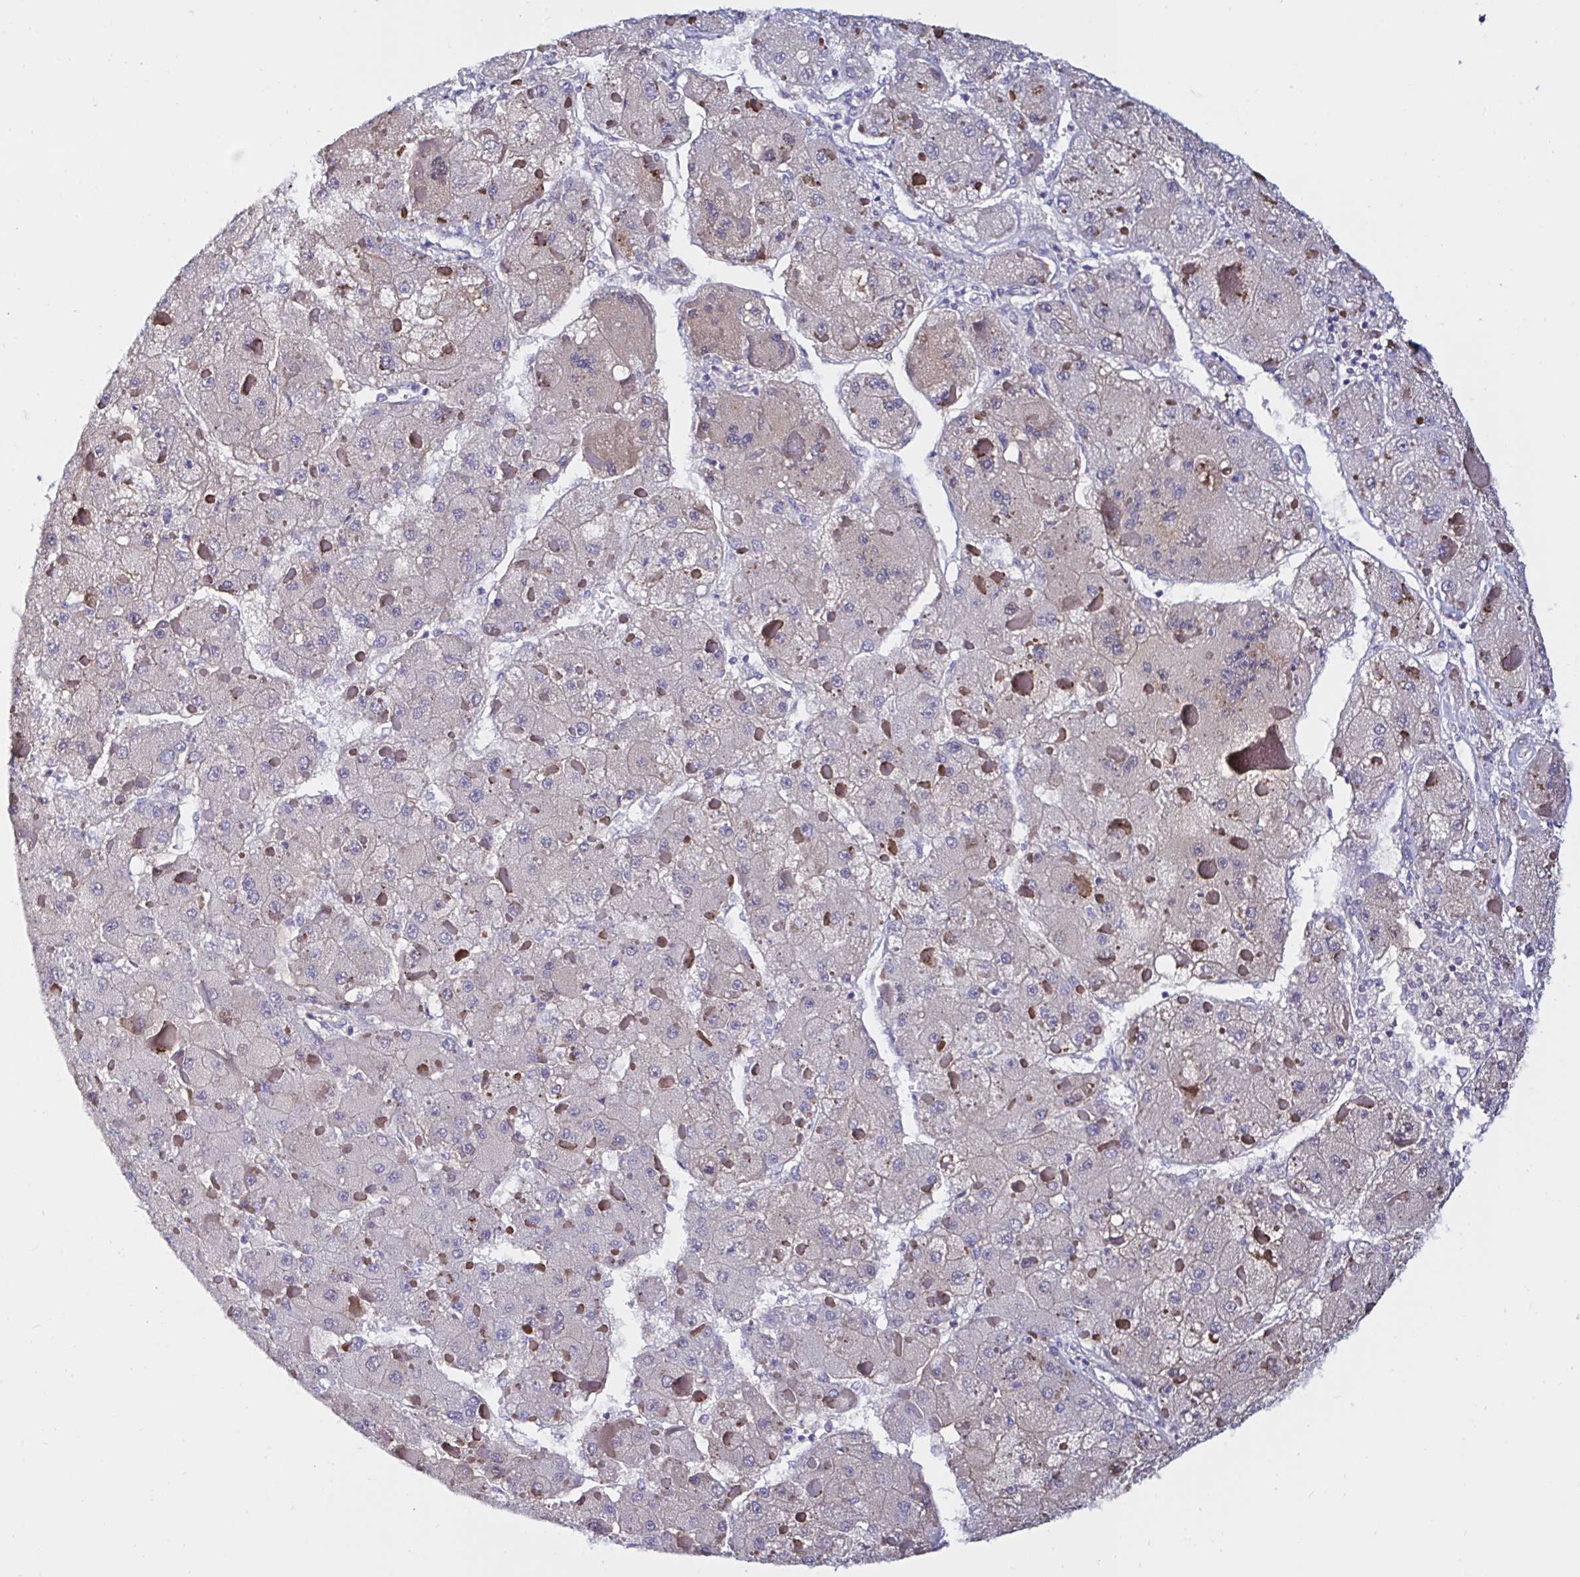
{"staining": {"intensity": "negative", "quantity": "none", "location": "none"}, "tissue": "liver cancer", "cell_type": "Tumor cells", "image_type": "cancer", "snomed": [{"axis": "morphology", "description": "Carcinoma, Hepatocellular, NOS"}, {"axis": "topography", "description": "Liver"}], "caption": "Immunohistochemistry (IHC) of human liver hepatocellular carcinoma demonstrates no staining in tumor cells.", "gene": "RSRP1", "patient": {"sex": "female", "age": 73}}